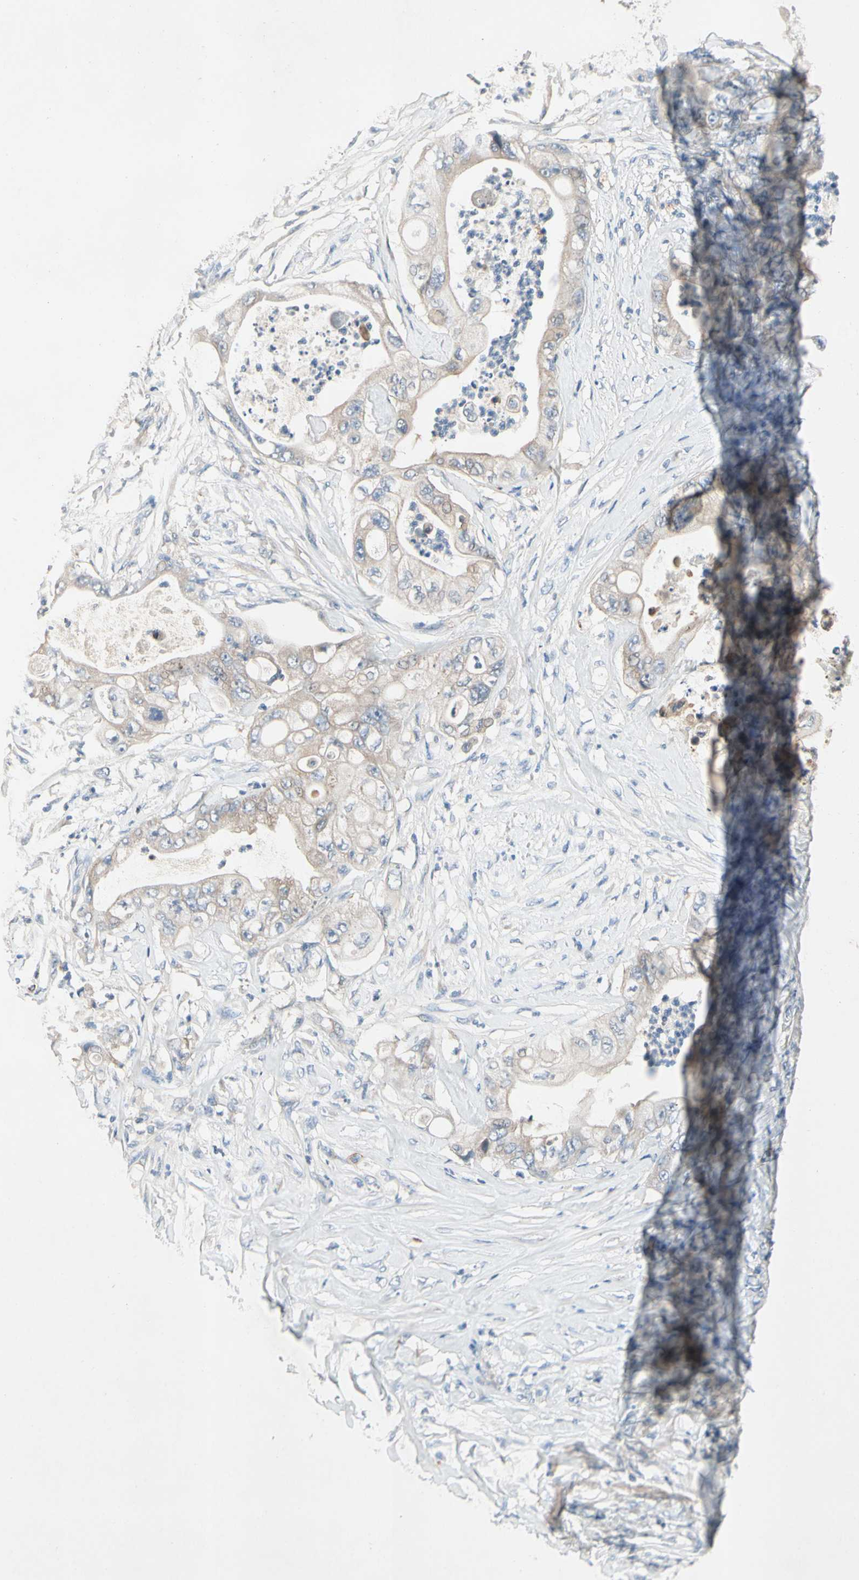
{"staining": {"intensity": "weak", "quantity": "25%-75%", "location": "cytoplasmic/membranous"}, "tissue": "stomach cancer", "cell_type": "Tumor cells", "image_type": "cancer", "snomed": [{"axis": "morphology", "description": "Adenocarcinoma, NOS"}, {"axis": "topography", "description": "Stomach"}], "caption": "This is an image of immunohistochemistry (IHC) staining of stomach adenocarcinoma, which shows weak staining in the cytoplasmic/membranous of tumor cells.", "gene": "NDFIP2", "patient": {"sex": "female", "age": 73}}